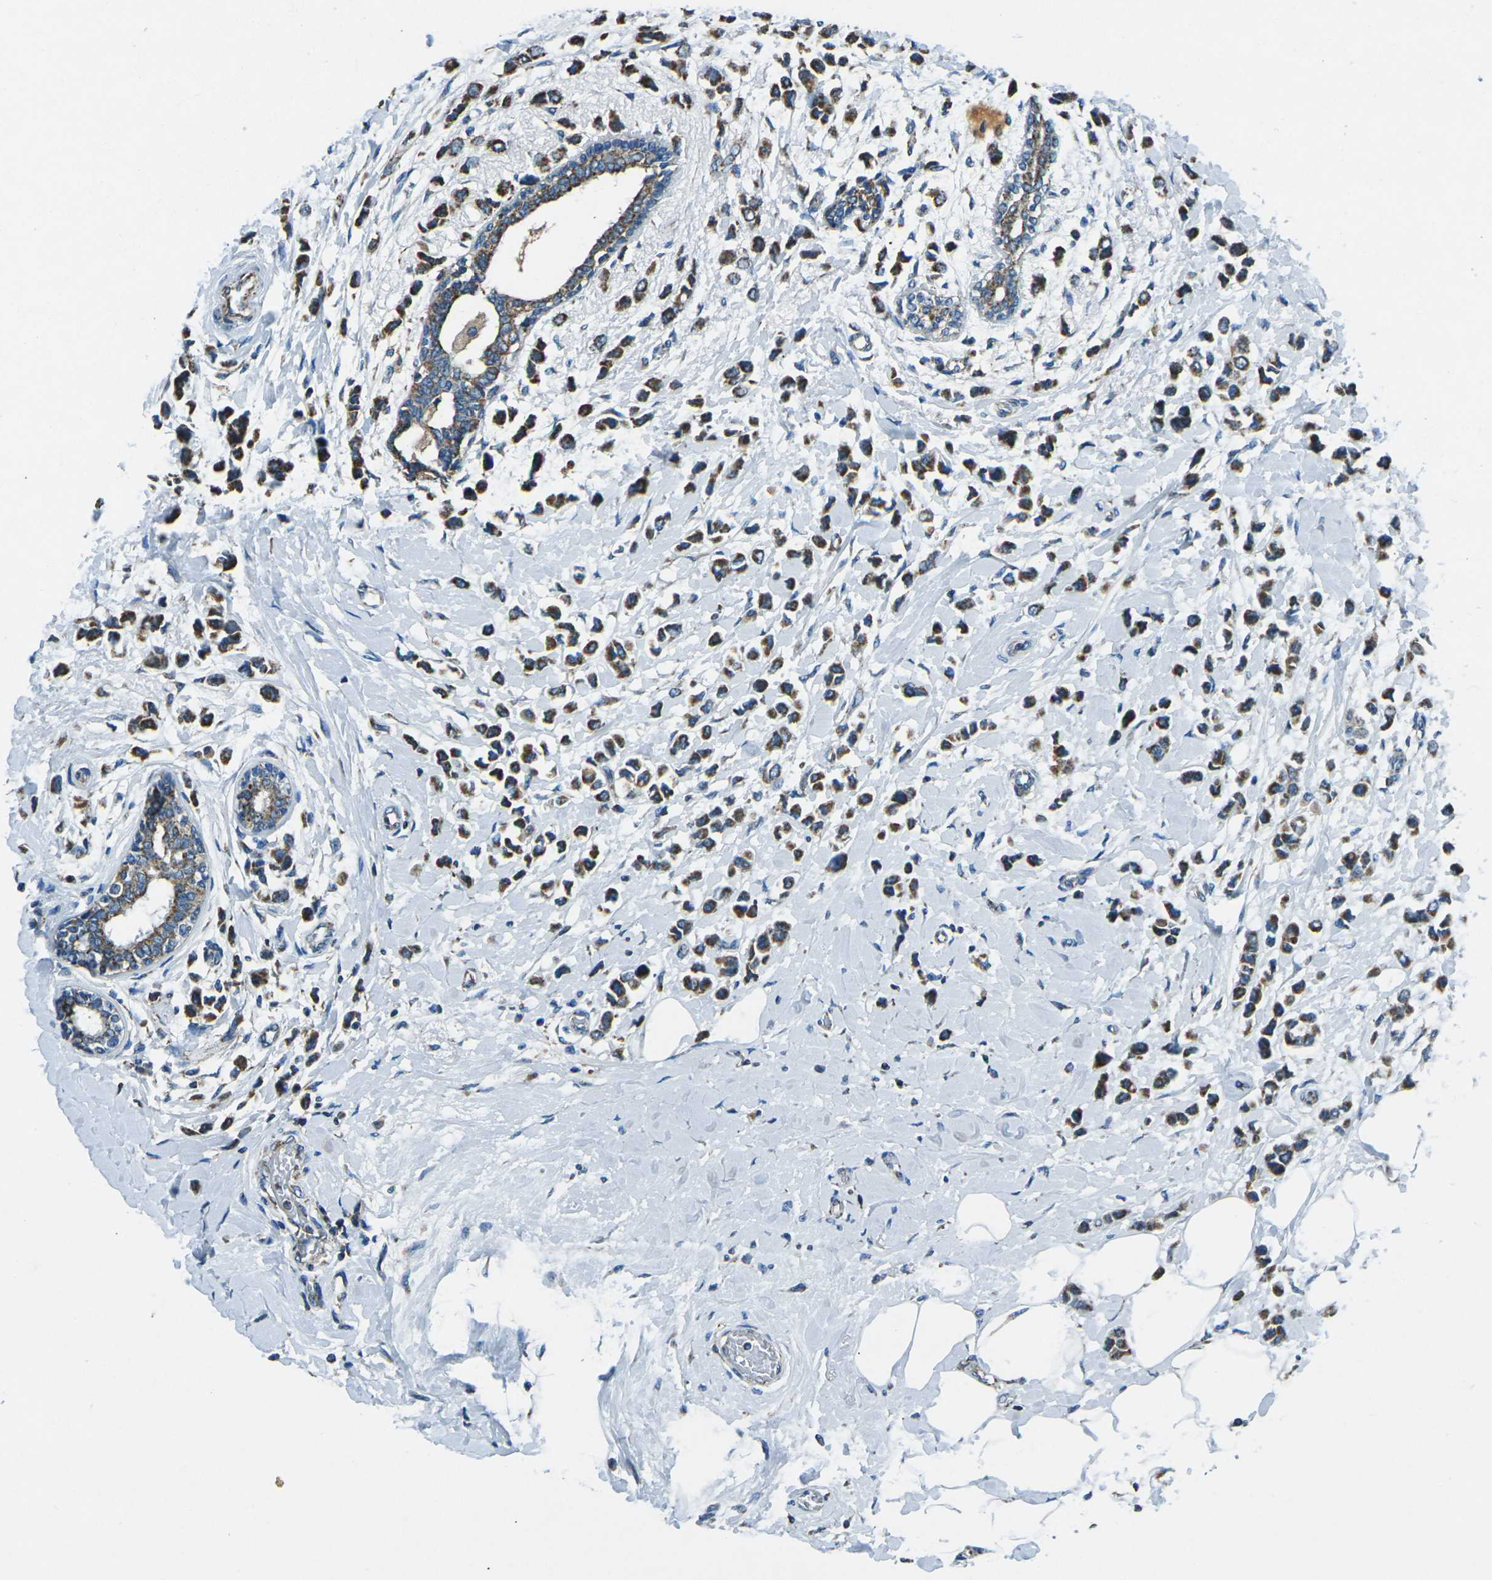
{"staining": {"intensity": "strong", "quantity": ">75%", "location": "cytoplasmic/membranous"}, "tissue": "breast cancer", "cell_type": "Tumor cells", "image_type": "cancer", "snomed": [{"axis": "morphology", "description": "Lobular carcinoma"}, {"axis": "topography", "description": "Breast"}], "caption": "Breast lobular carcinoma stained for a protein demonstrates strong cytoplasmic/membranous positivity in tumor cells.", "gene": "IRF3", "patient": {"sex": "female", "age": 51}}